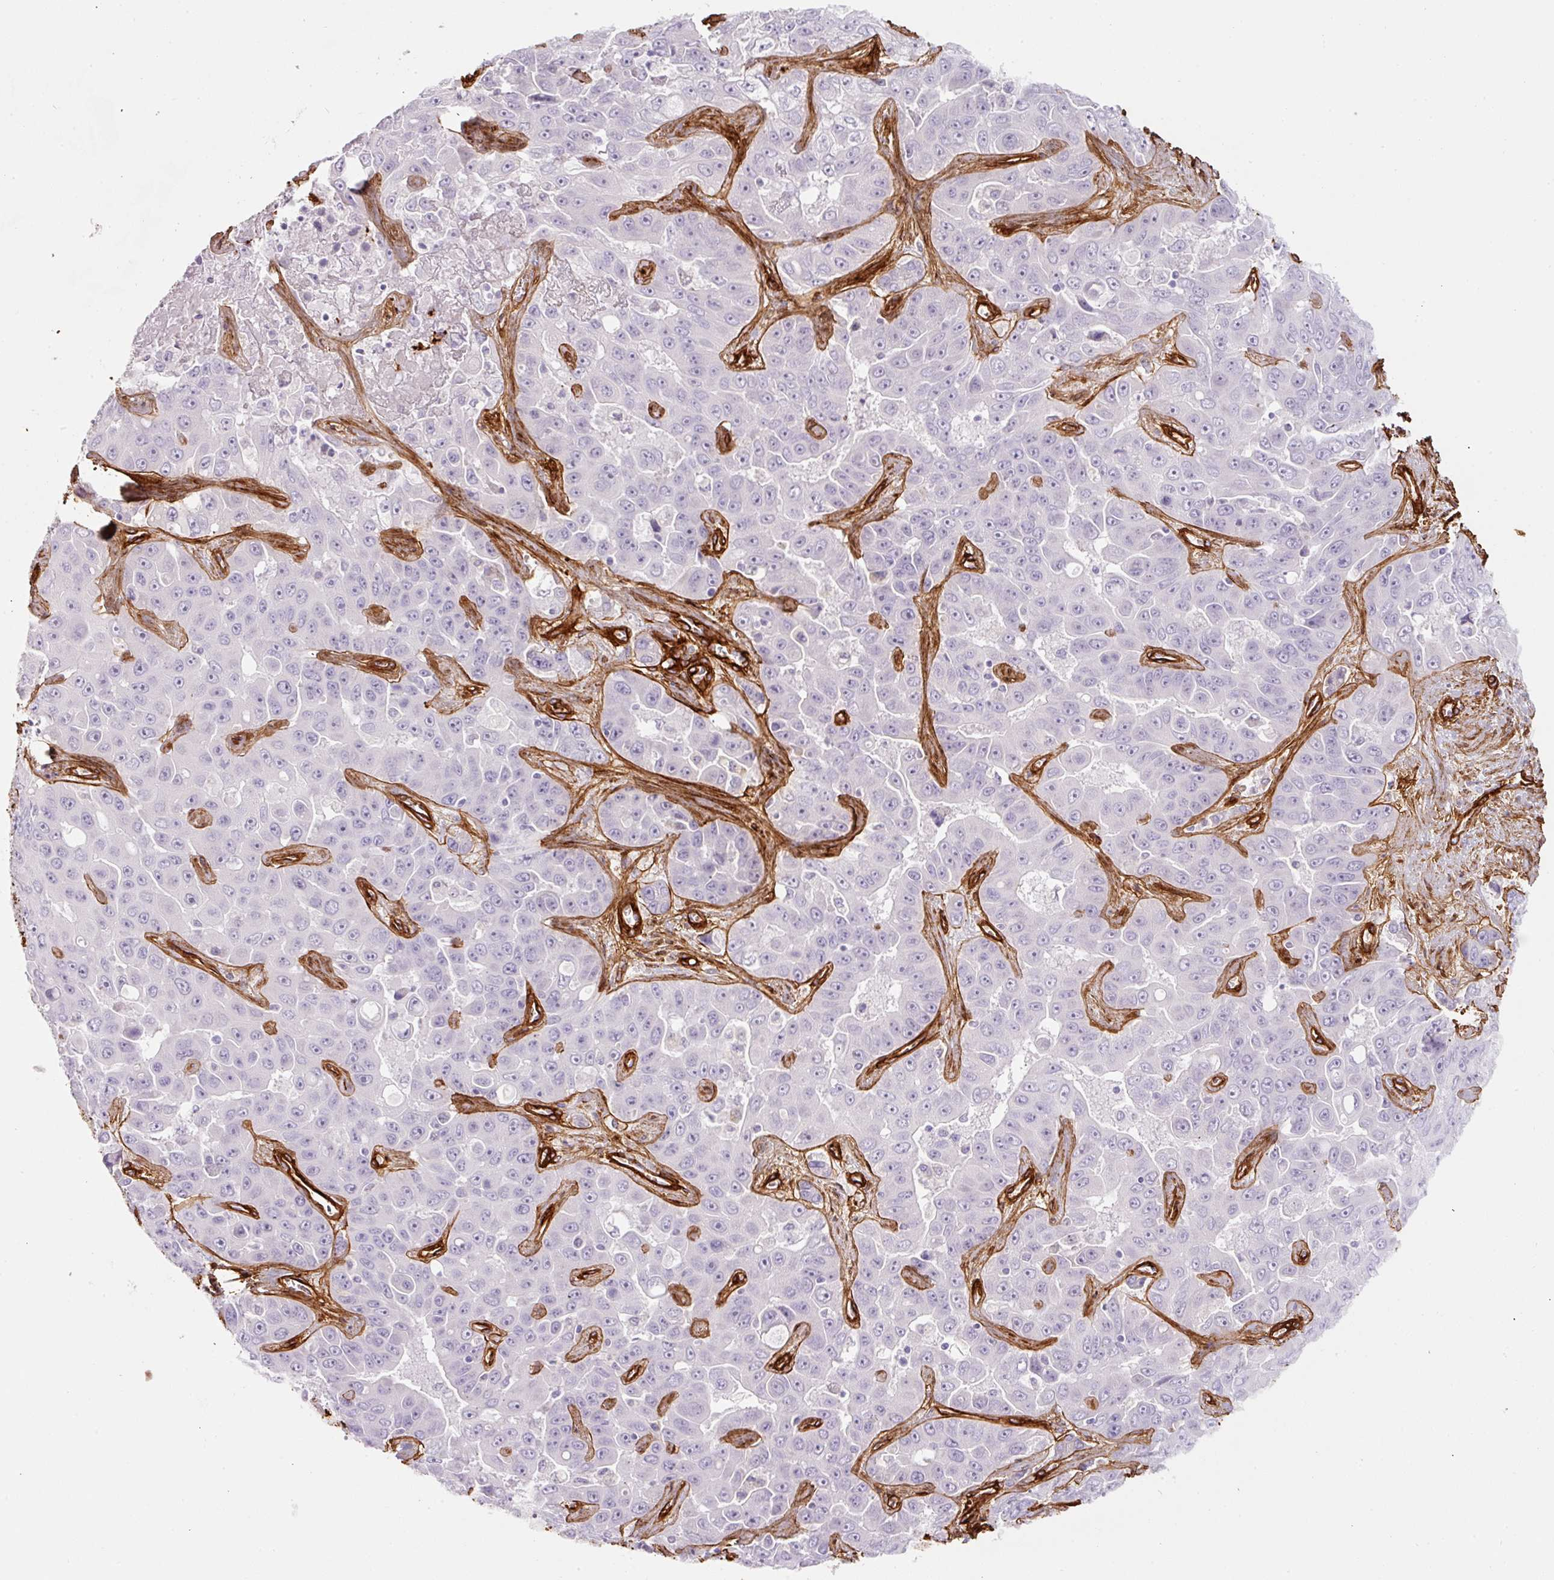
{"staining": {"intensity": "negative", "quantity": "none", "location": "none"}, "tissue": "liver cancer", "cell_type": "Tumor cells", "image_type": "cancer", "snomed": [{"axis": "morphology", "description": "Cholangiocarcinoma"}, {"axis": "topography", "description": "Liver"}], "caption": "Immunohistochemical staining of liver cholangiocarcinoma displays no significant expression in tumor cells.", "gene": "LOXL4", "patient": {"sex": "female", "age": 52}}